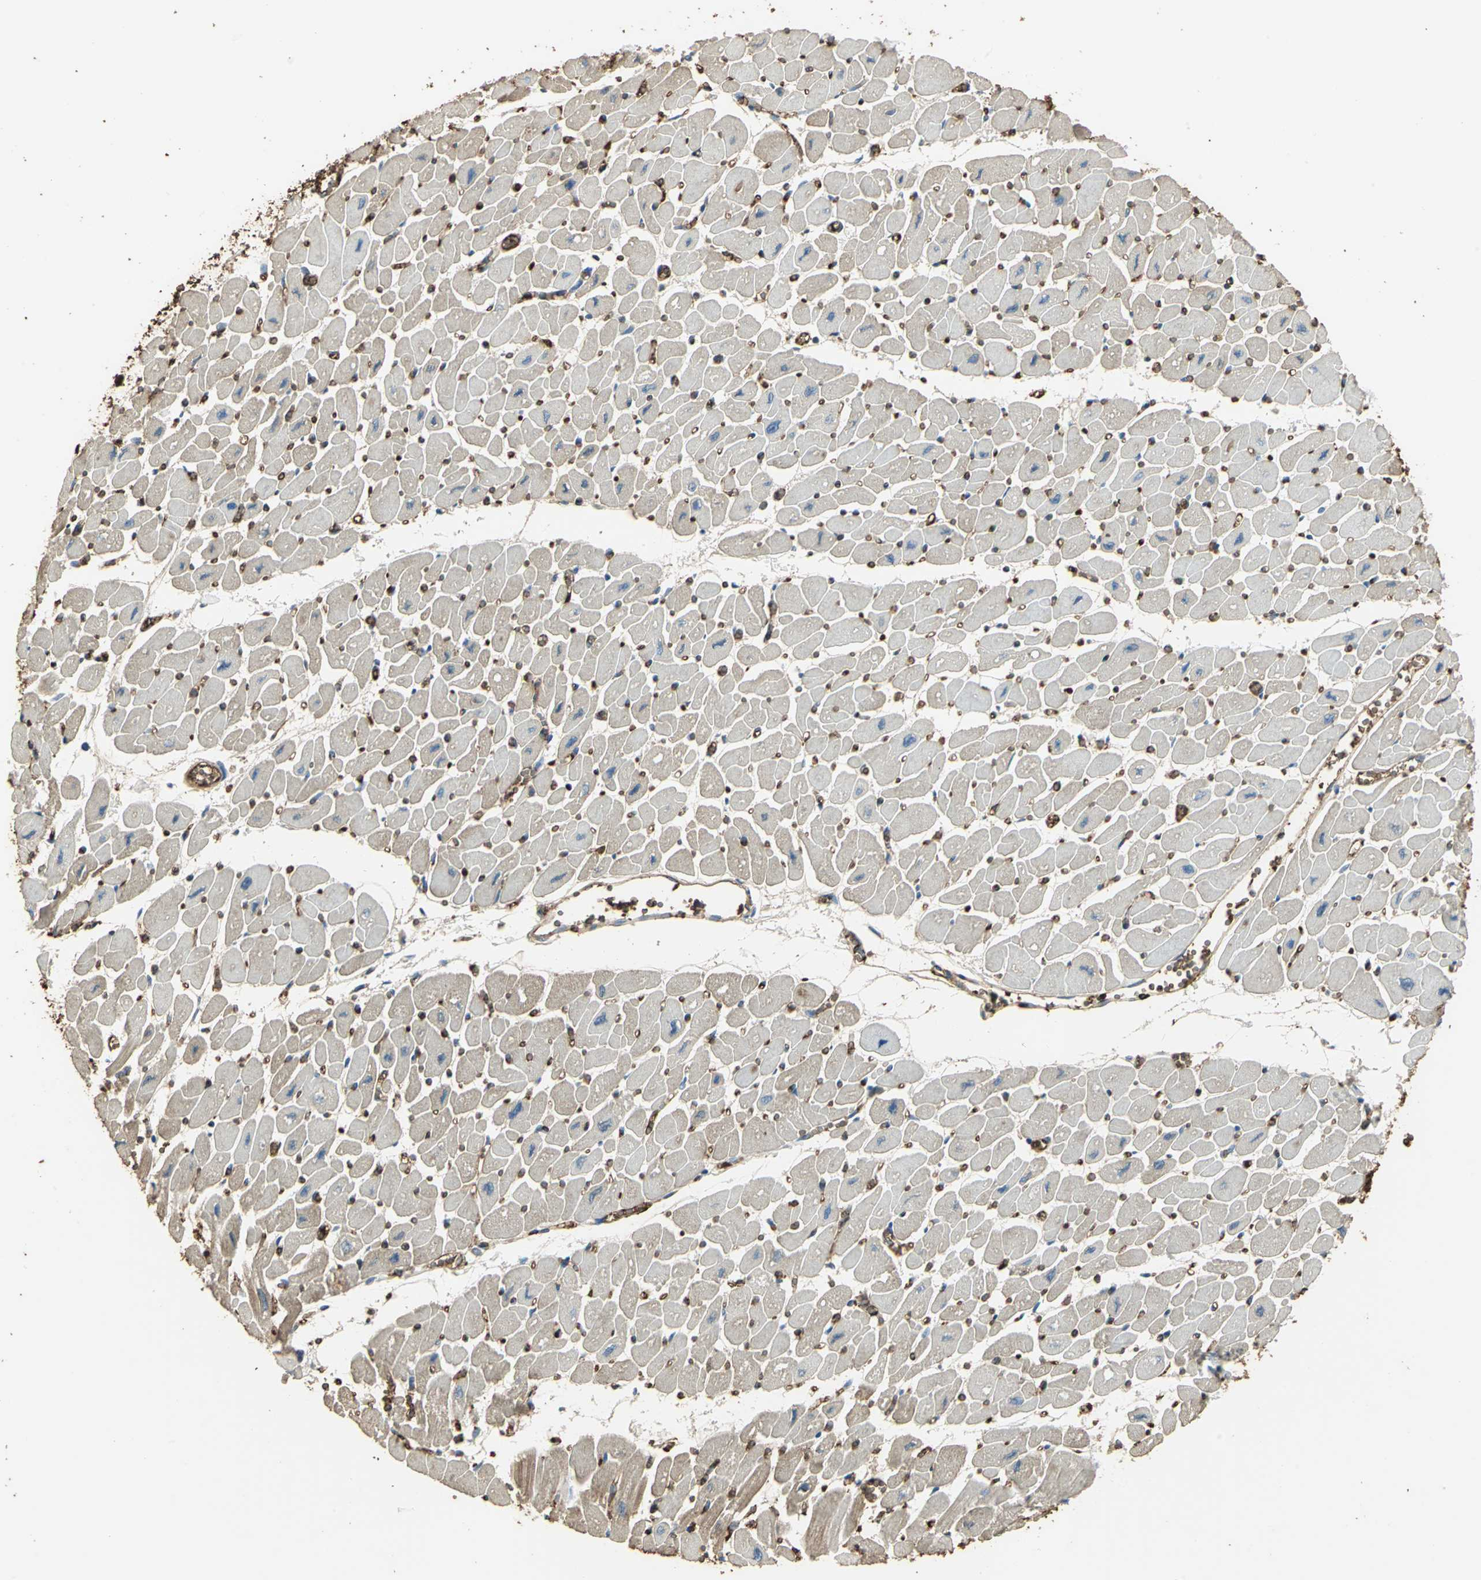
{"staining": {"intensity": "weak", "quantity": "<25%", "location": "cytoplasmic/membranous"}, "tissue": "heart muscle", "cell_type": "Cardiomyocytes", "image_type": "normal", "snomed": [{"axis": "morphology", "description": "Normal tissue, NOS"}, {"axis": "topography", "description": "Heart"}], "caption": "This is an immunohistochemistry image of benign heart muscle. There is no staining in cardiomyocytes.", "gene": "DDAH1", "patient": {"sex": "female", "age": 54}}